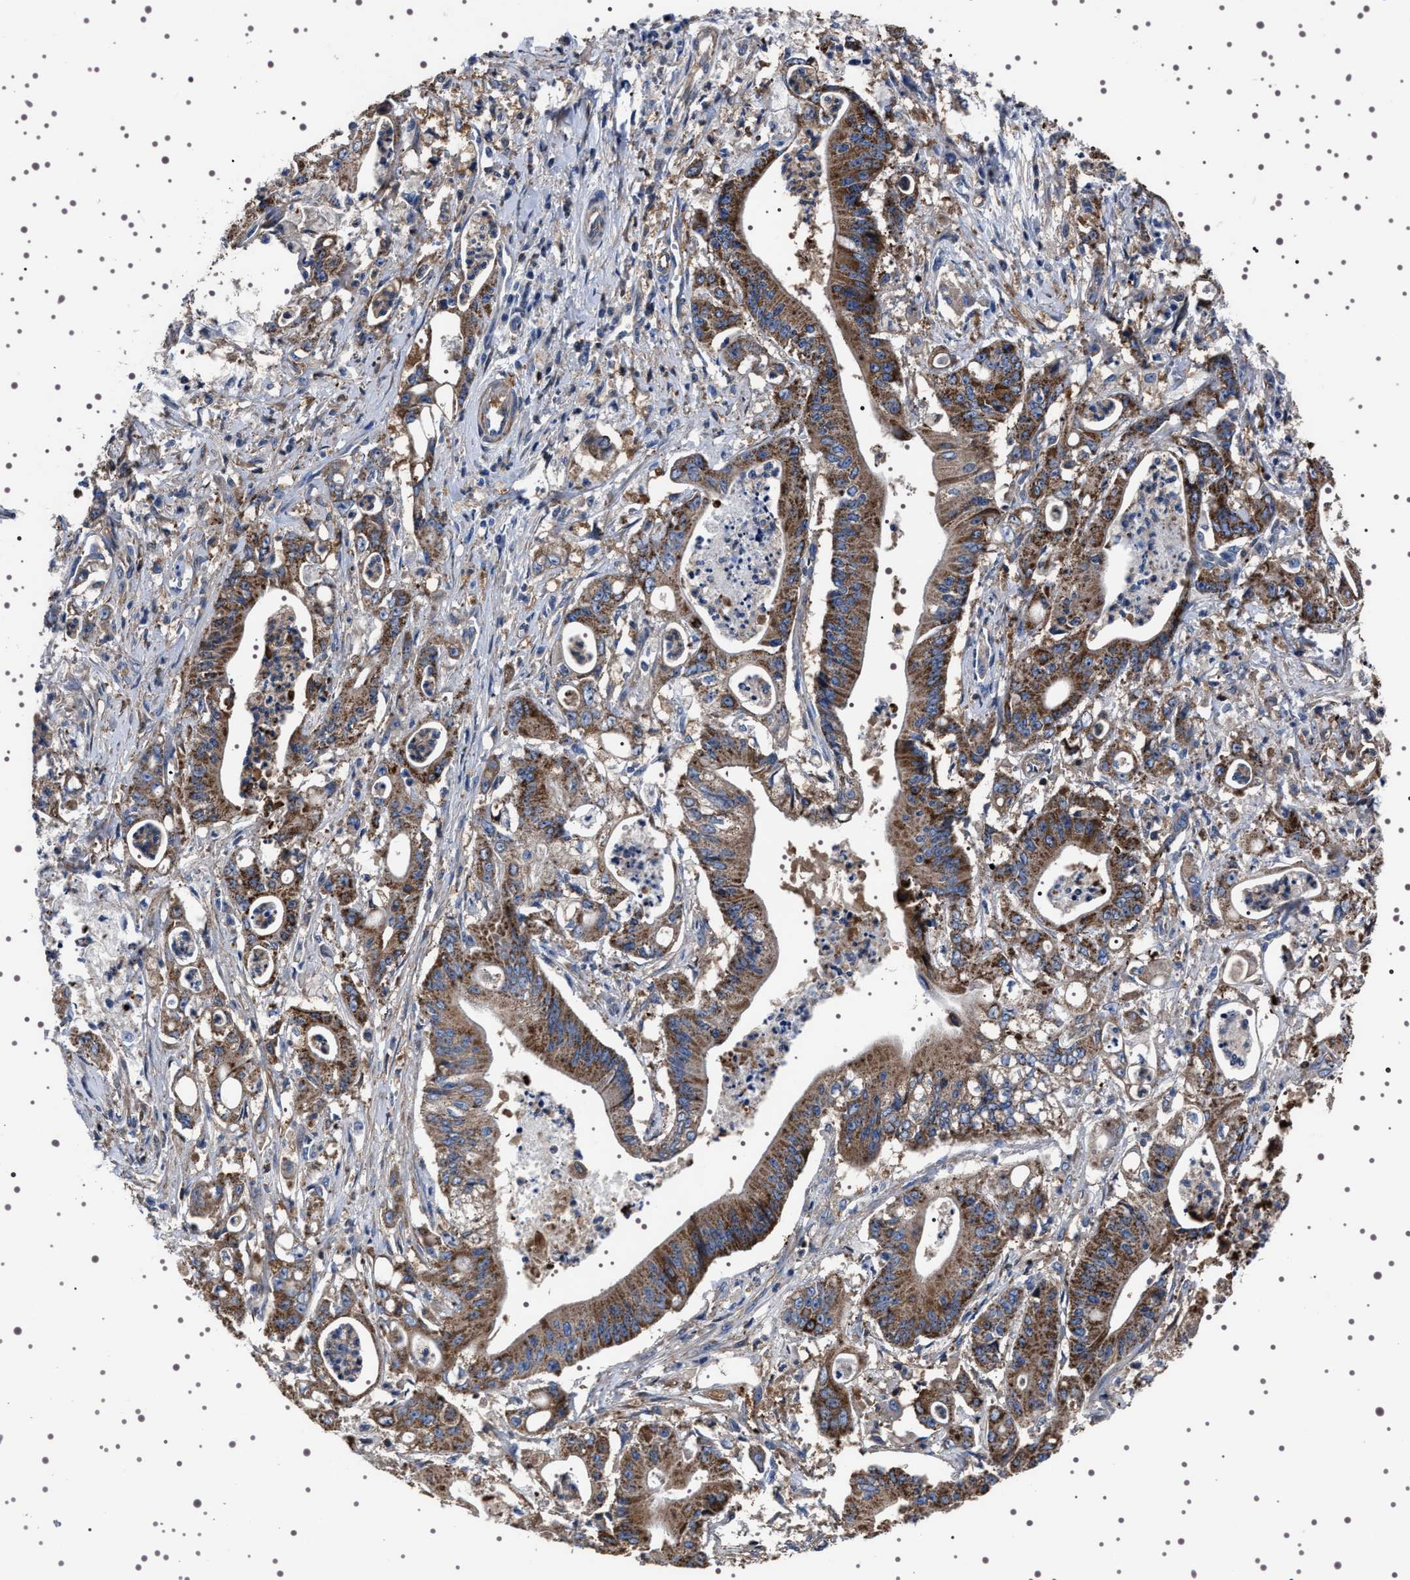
{"staining": {"intensity": "moderate", "quantity": ">75%", "location": "cytoplasmic/membranous"}, "tissue": "pancreatic cancer", "cell_type": "Tumor cells", "image_type": "cancer", "snomed": [{"axis": "morphology", "description": "Normal tissue, NOS"}, {"axis": "topography", "description": "Lymph node"}], "caption": "The immunohistochemical stain highlights moderate cytoplasmic/membranous expression in tumor cells of pancreatic cancer tissue. (Stains: DAB (3,3'-diaminobenzidine) in brown, nuclei in blue, Microscopy: brightfield microscopy at high magnification).", "gene": "WDR1", "patient": {"sex": "male", "age": 62}}